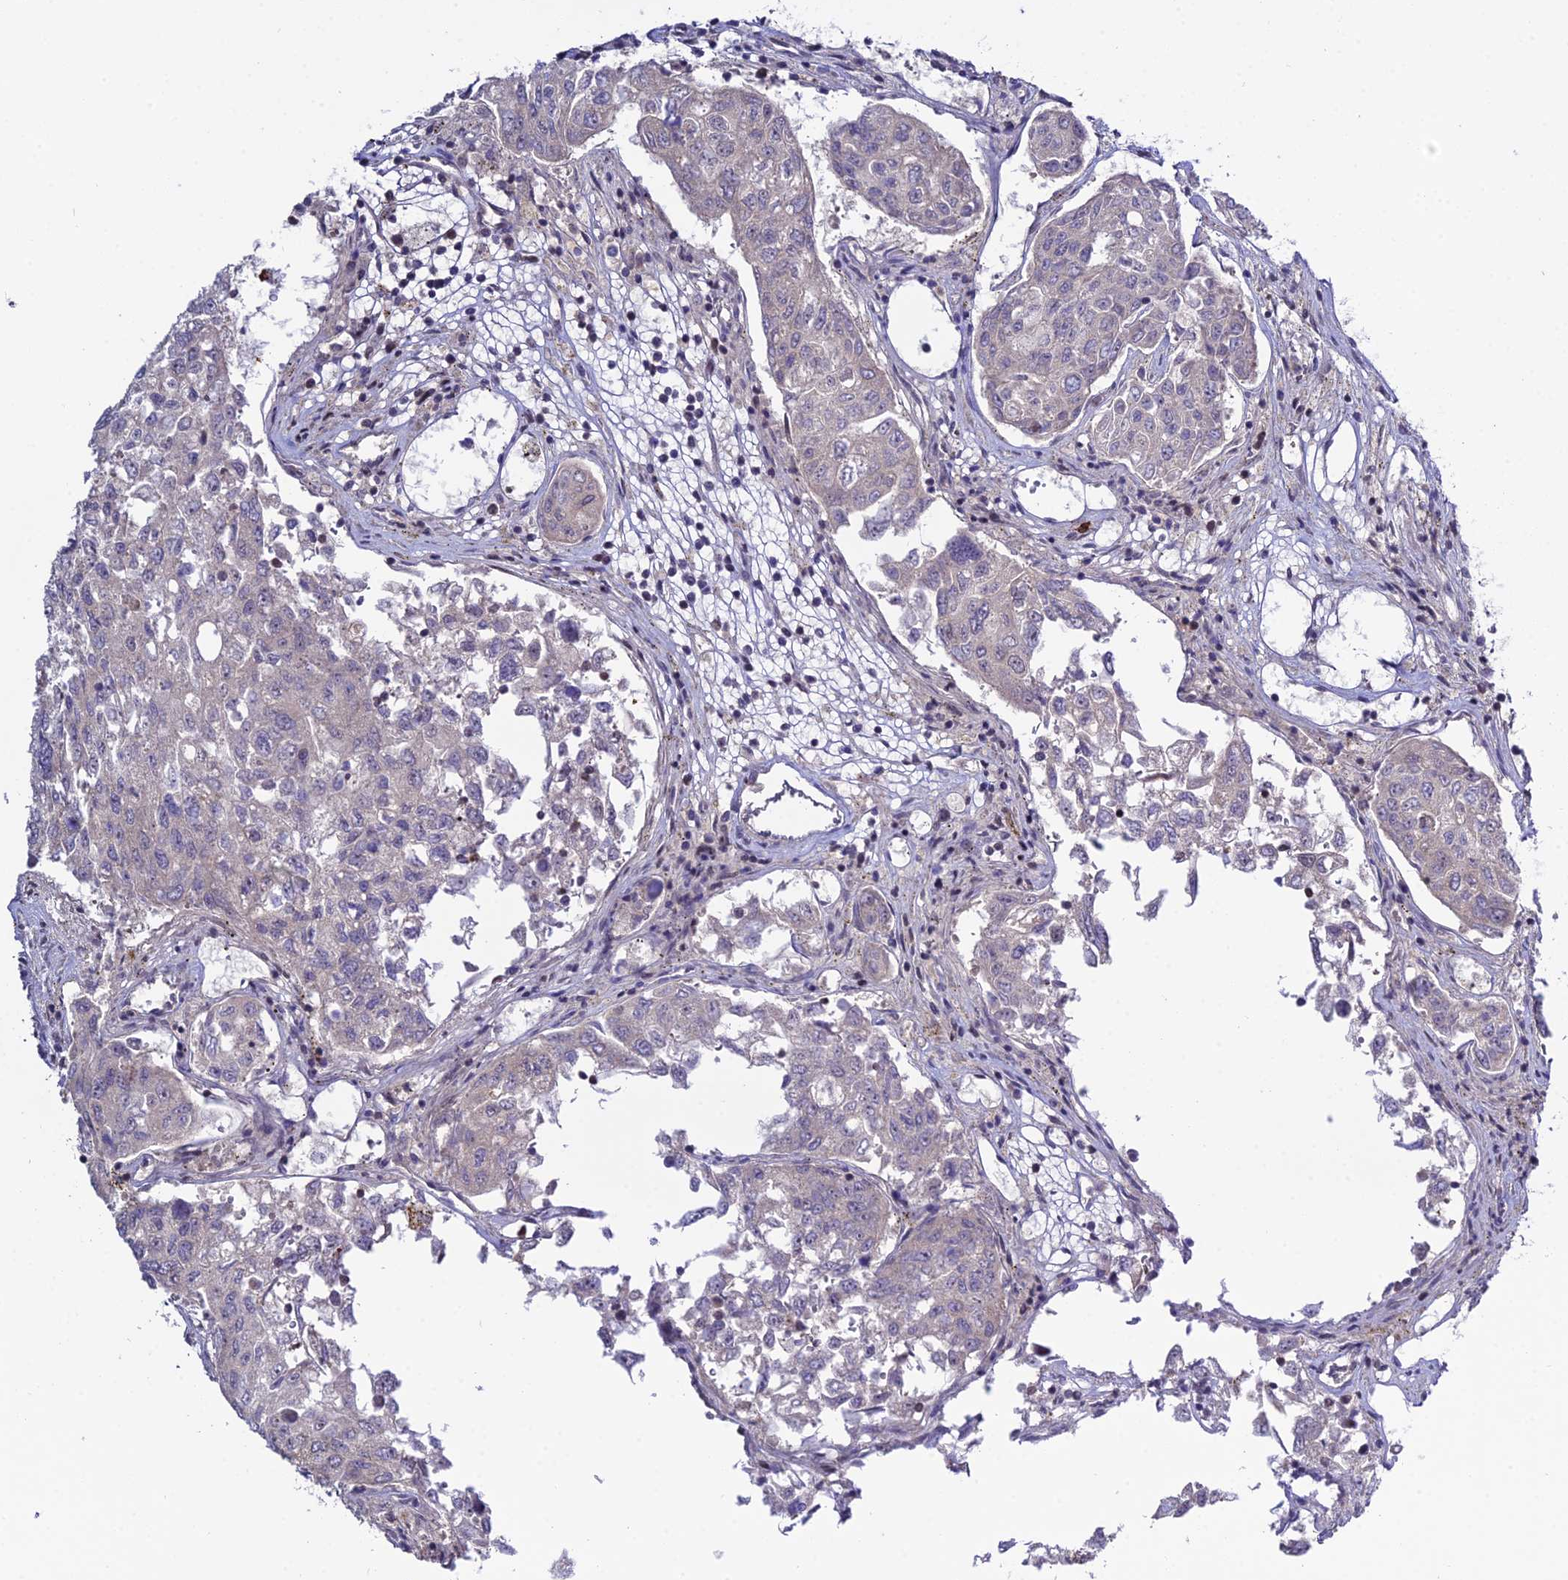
{"staining": {"intensity": "negative", "quantity": "none", "location": "none"}, "tissue": "urothelial cancer", "cell_type": "Tumor cells", "image_type": "cancer", "snomed": [{"axis": "morphology", "description": "Urothelial carcinoma, High grade"}, {"axis": "topography", "description": "Lymph node"}, {"axis": "topography", "description": "Urinary bladder"}], "caption": "There is no significant staining in tumor cells of high-grade urothelial carcinoma. (DAB immunohistochemistry (IHC) visualized using brightfield microscopy, high magnification).", "gene": "SYT15", "patient": {"sex": "male", "age": 51}}